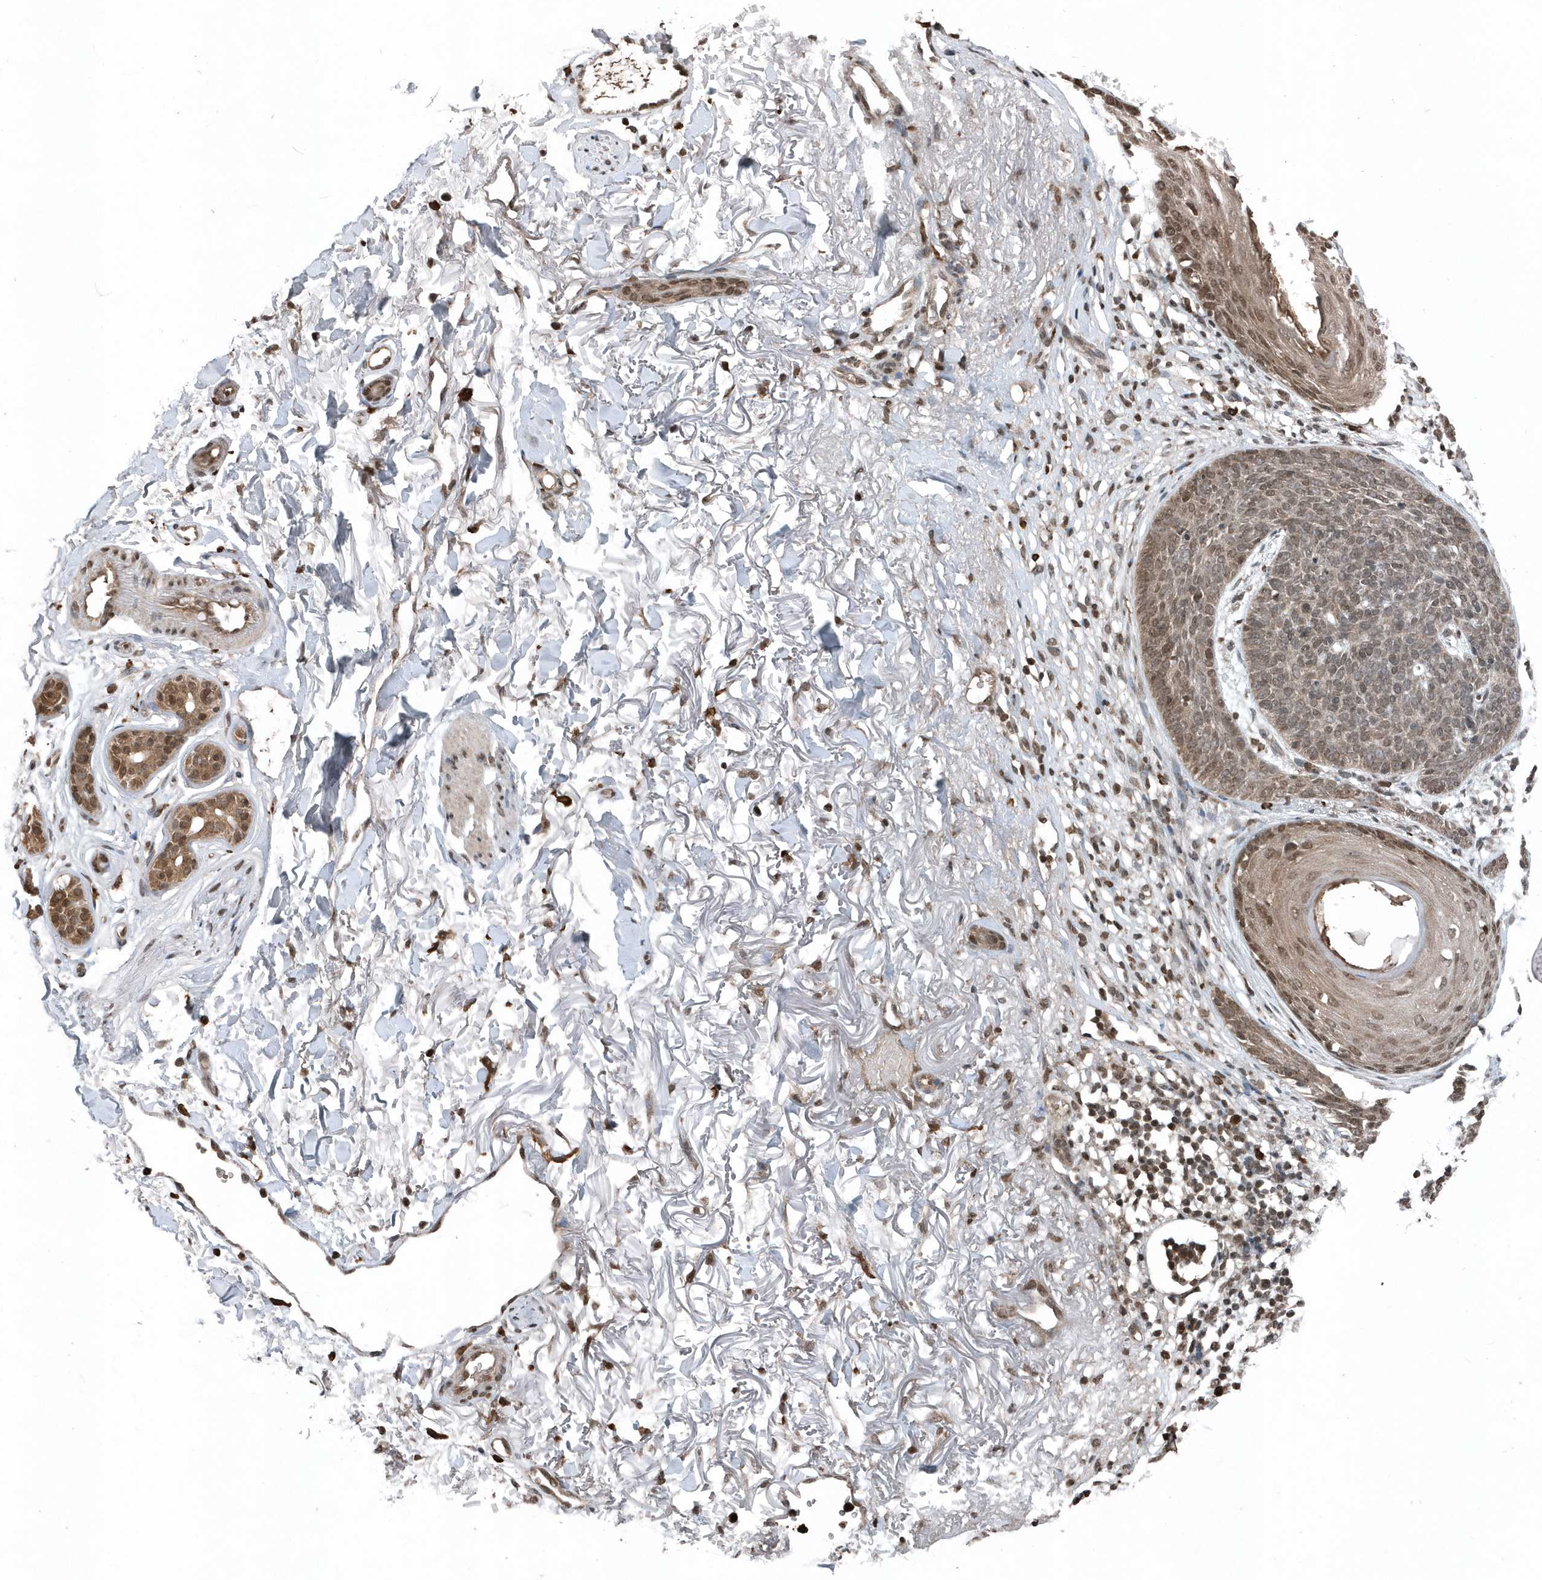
{"staining": {"intensity": "moderate", "quantity": ">75%", "location": "cytoplasmic/membranous,nuclear"}, "tissue": "skin cancer", "cell_type": "Tumor cells", "image_type": "cancer", "snomed": [{"axis": "morphology", "description": "Normal tissue, NOS"}, {"axis": "morphology", "description": "Basal cell carcinoma"}, {"axis": "topography", "description": "Skin"}], "caption": "DAB immunohistochemical staining of skin basal cell carcinoma exhibits moderate cytoplasmic/membranous and nuclear protein positivity in about >75% of tumor cells.", "gene": "EIF2B1", "patient": {"sex": "female", "age": 70}}